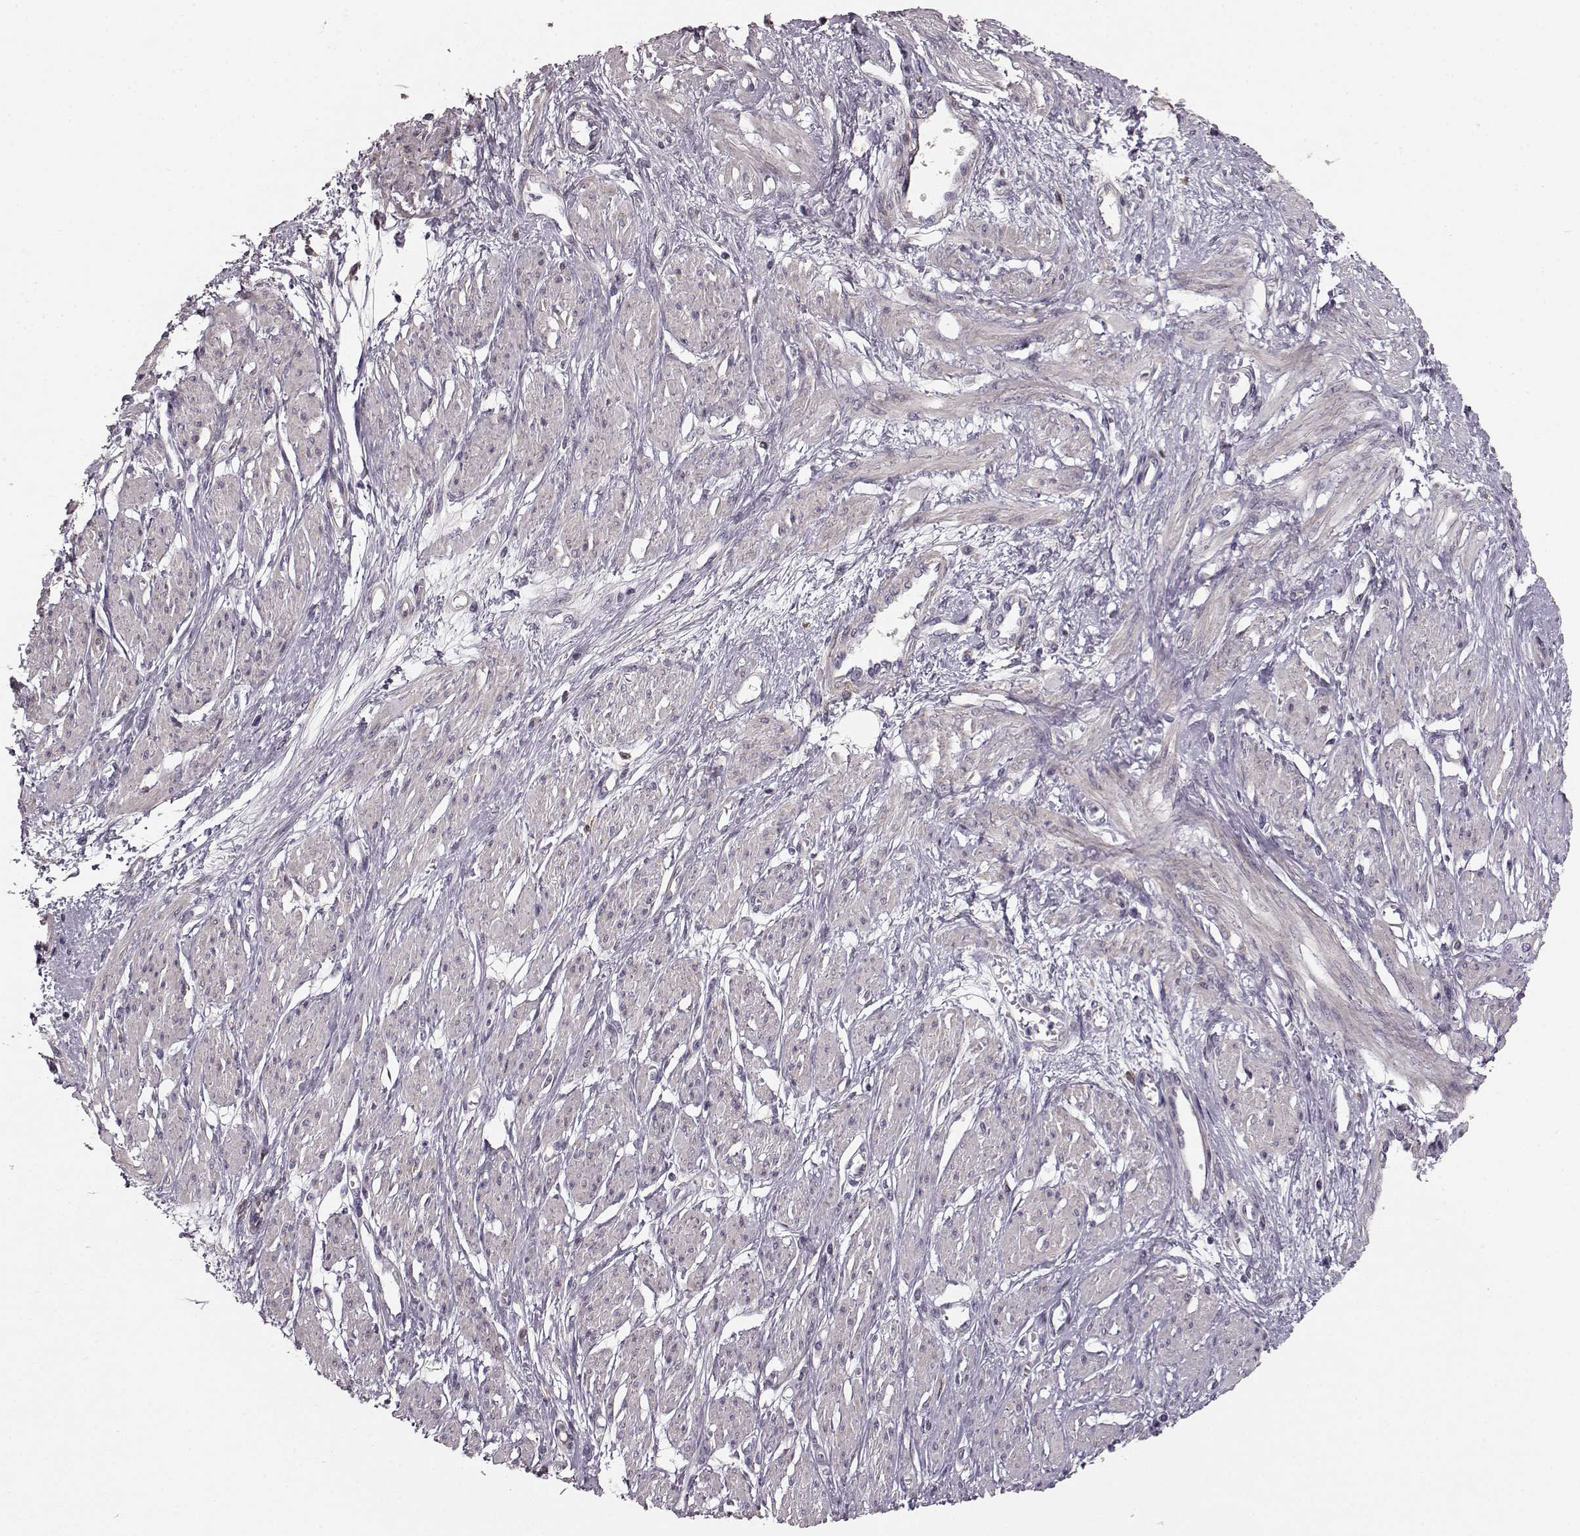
{"staining": {"intensity": "negative", "quantity": "none", "location": "none"}, "tissue": "smooth muscle", "cell_type": "Smooth muscle cells", "image_type": "normal", "snomed": [{"axis": "morphology", "description": "Normal tissue, NOS"}, {"axis": "topography", "description": "Smooth muscle"}, {"axis": "topography", "description": "Uterus"}], "caption": "An immunohistochemistry micrograph of unremarkable smooth muscle is shown. There is no staining in smooth muscle cells of smooth muscle. (Stains: DAB immunohistochemistry with hematoxylin counter stain, Microscopy: brightfield microscopy at high magnification).", "gene": "GPR50", "patient": {"sex": "female", "age": 39}}